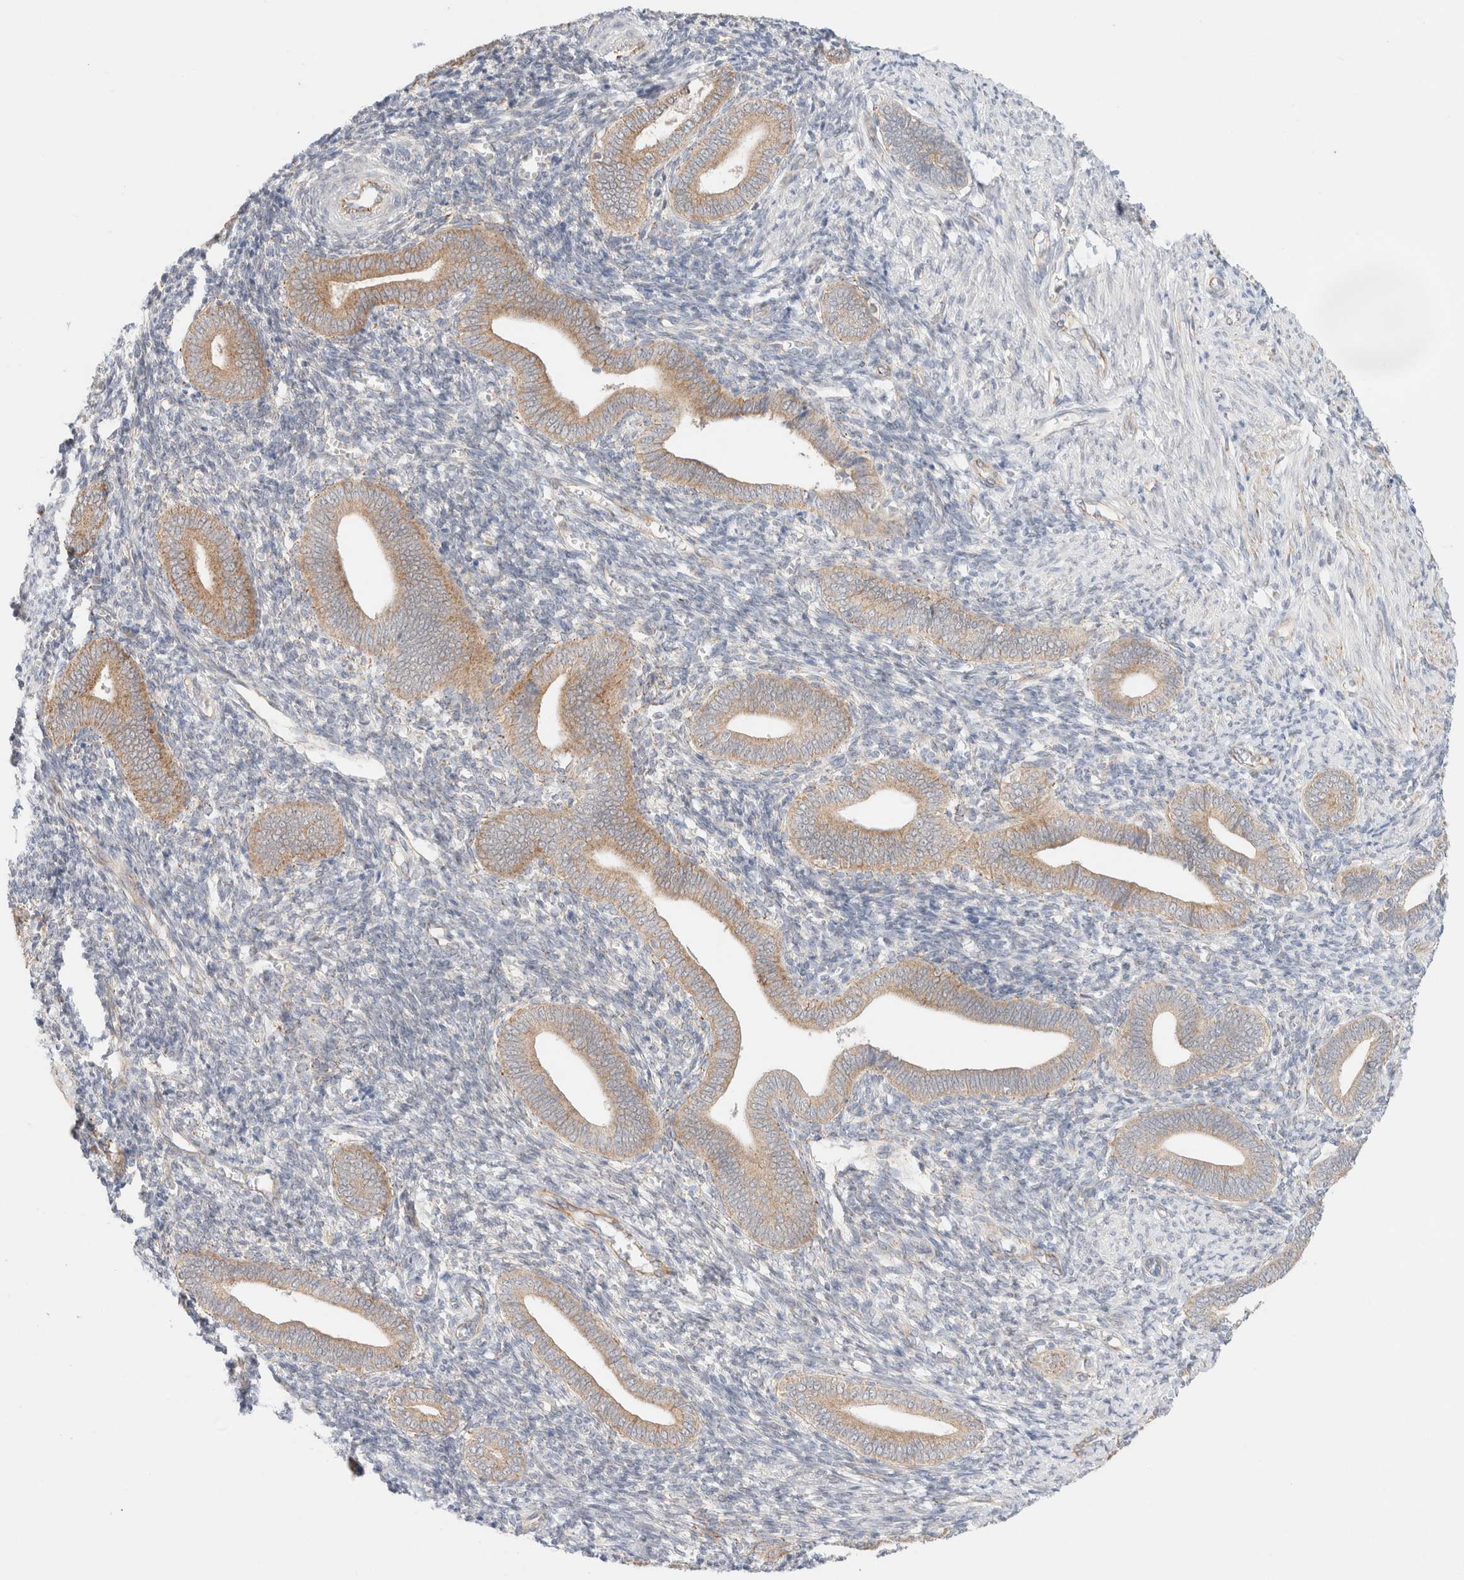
{"staining": {"intensity": "weak", "quantity": "25%-75%", "location": "cytoplasmic/membranous"}, "tissue": "endometrium", "cell_type": "Cells in endometrial stroma", "image_type": "normal", "snomed": [{"axis": "morphology", "description": "Normal tissue, NOS"}, {"axis": "topography", "description": "Uterus"}, {"axis": "topography", "description": "Endometrium"}], "caption": "A histopathology image of human endometrium stained for a protein reveals weak cytoplasmic/membranous brown staining in cells in endometrial stroma. (Brightfield microscopy of DAB IHC at high magnification).", "gene": "UNC13B", "patient": {"sex": "female", "age": 33}}